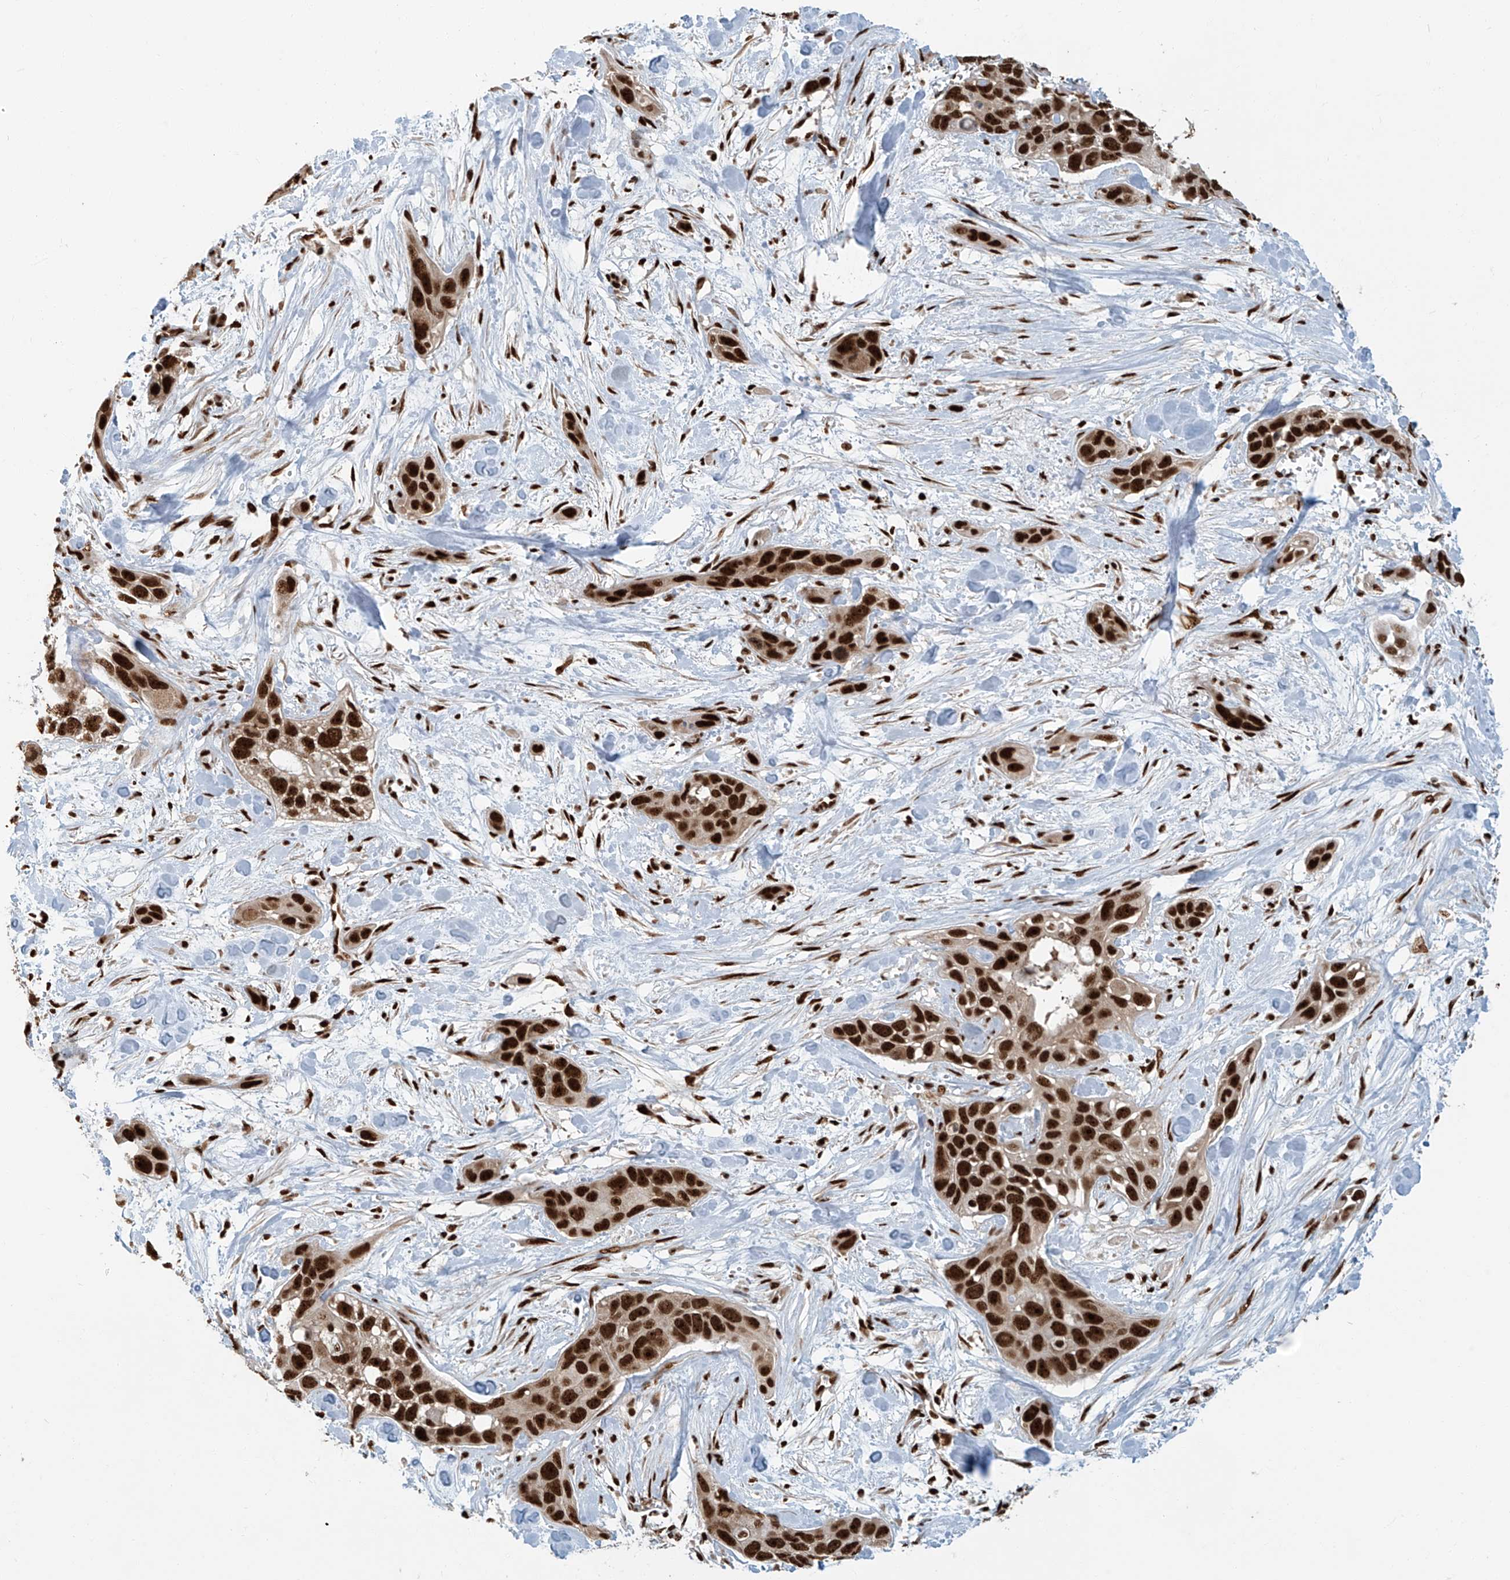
{"staining": {"intensity": "strong", "quantity": ">75%", "location": "nuclear"}, "tissue": "pancreatic cancer", "cell_type": "Tumor cells", "image_type": "cancer", "snomed": [{"axis": "morphology", "description": "Adenocarcinoma, NOS"}, {"axis": "topography", "description": "Pancreas"}], "caption": "Tumor cells reveal strong nuclear staining in approximately >75% of cells in adenocarcinoma (pancreatic). (DAB IHC with brightfield microscopy, high magnification).", "gene": "FAM193B", "patient": {"sex": "female", "age": 60}}